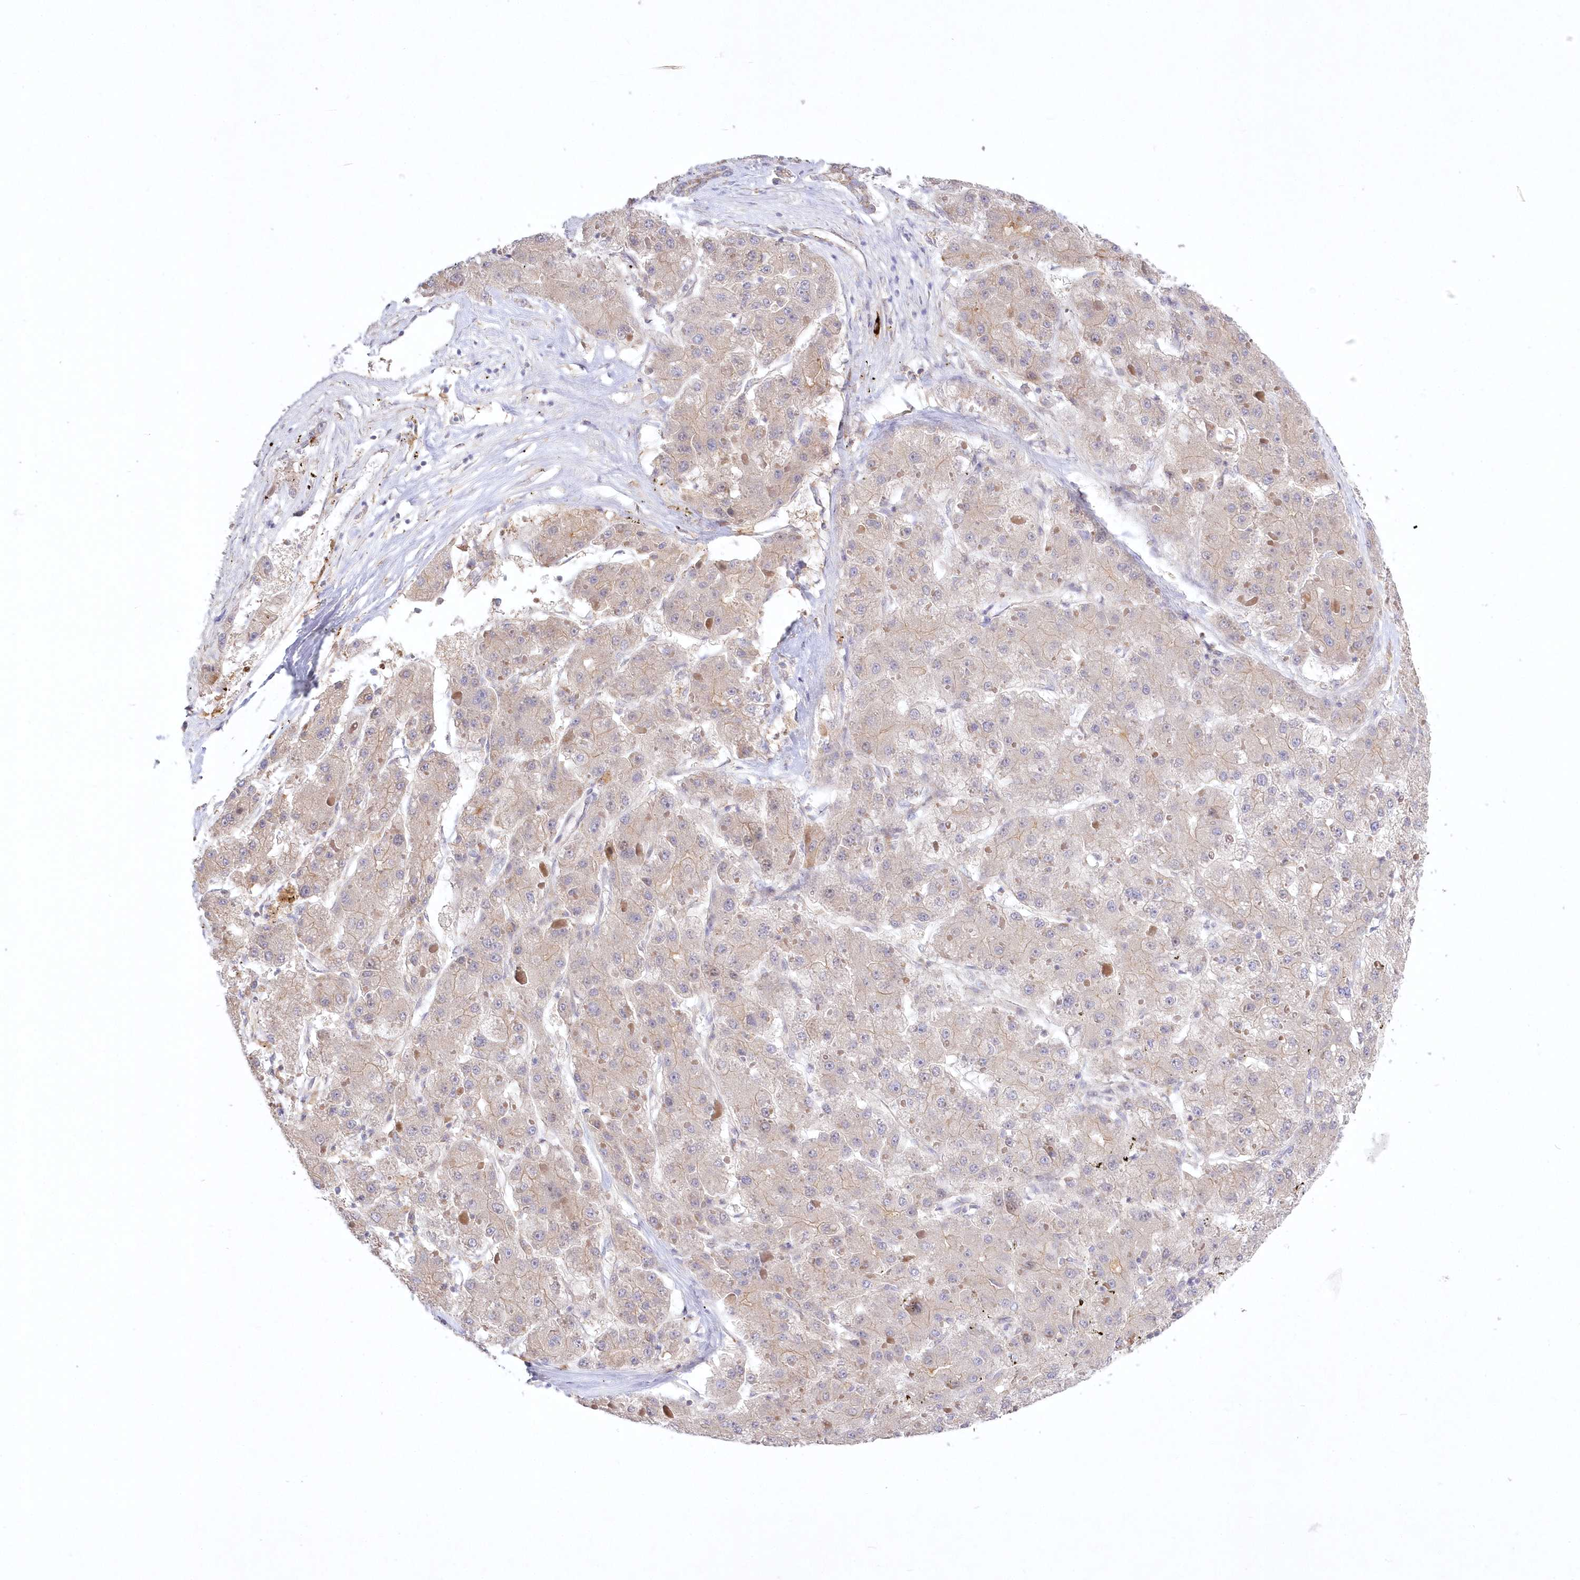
{"staining": {"intensity": "weak", "quantity": "<25%", "location": "cytoplasmic/membranous"}, "tissue": "liver cancer", "cell_type": "Tumor cells", "image_type": "cancer", "snomed": [{"axis": "morphology", "description": "Carcinoma, Hepatocellular, NOS"}, {"axis": "topography", "description": "Liver"}], "caption": "Liver hepatocellular carcinoma was stained to show a protein in brown. There is no significant staining in tumor cells.", "gene": "WBP1L", "patient": {"sex": "female", "age": 73}}